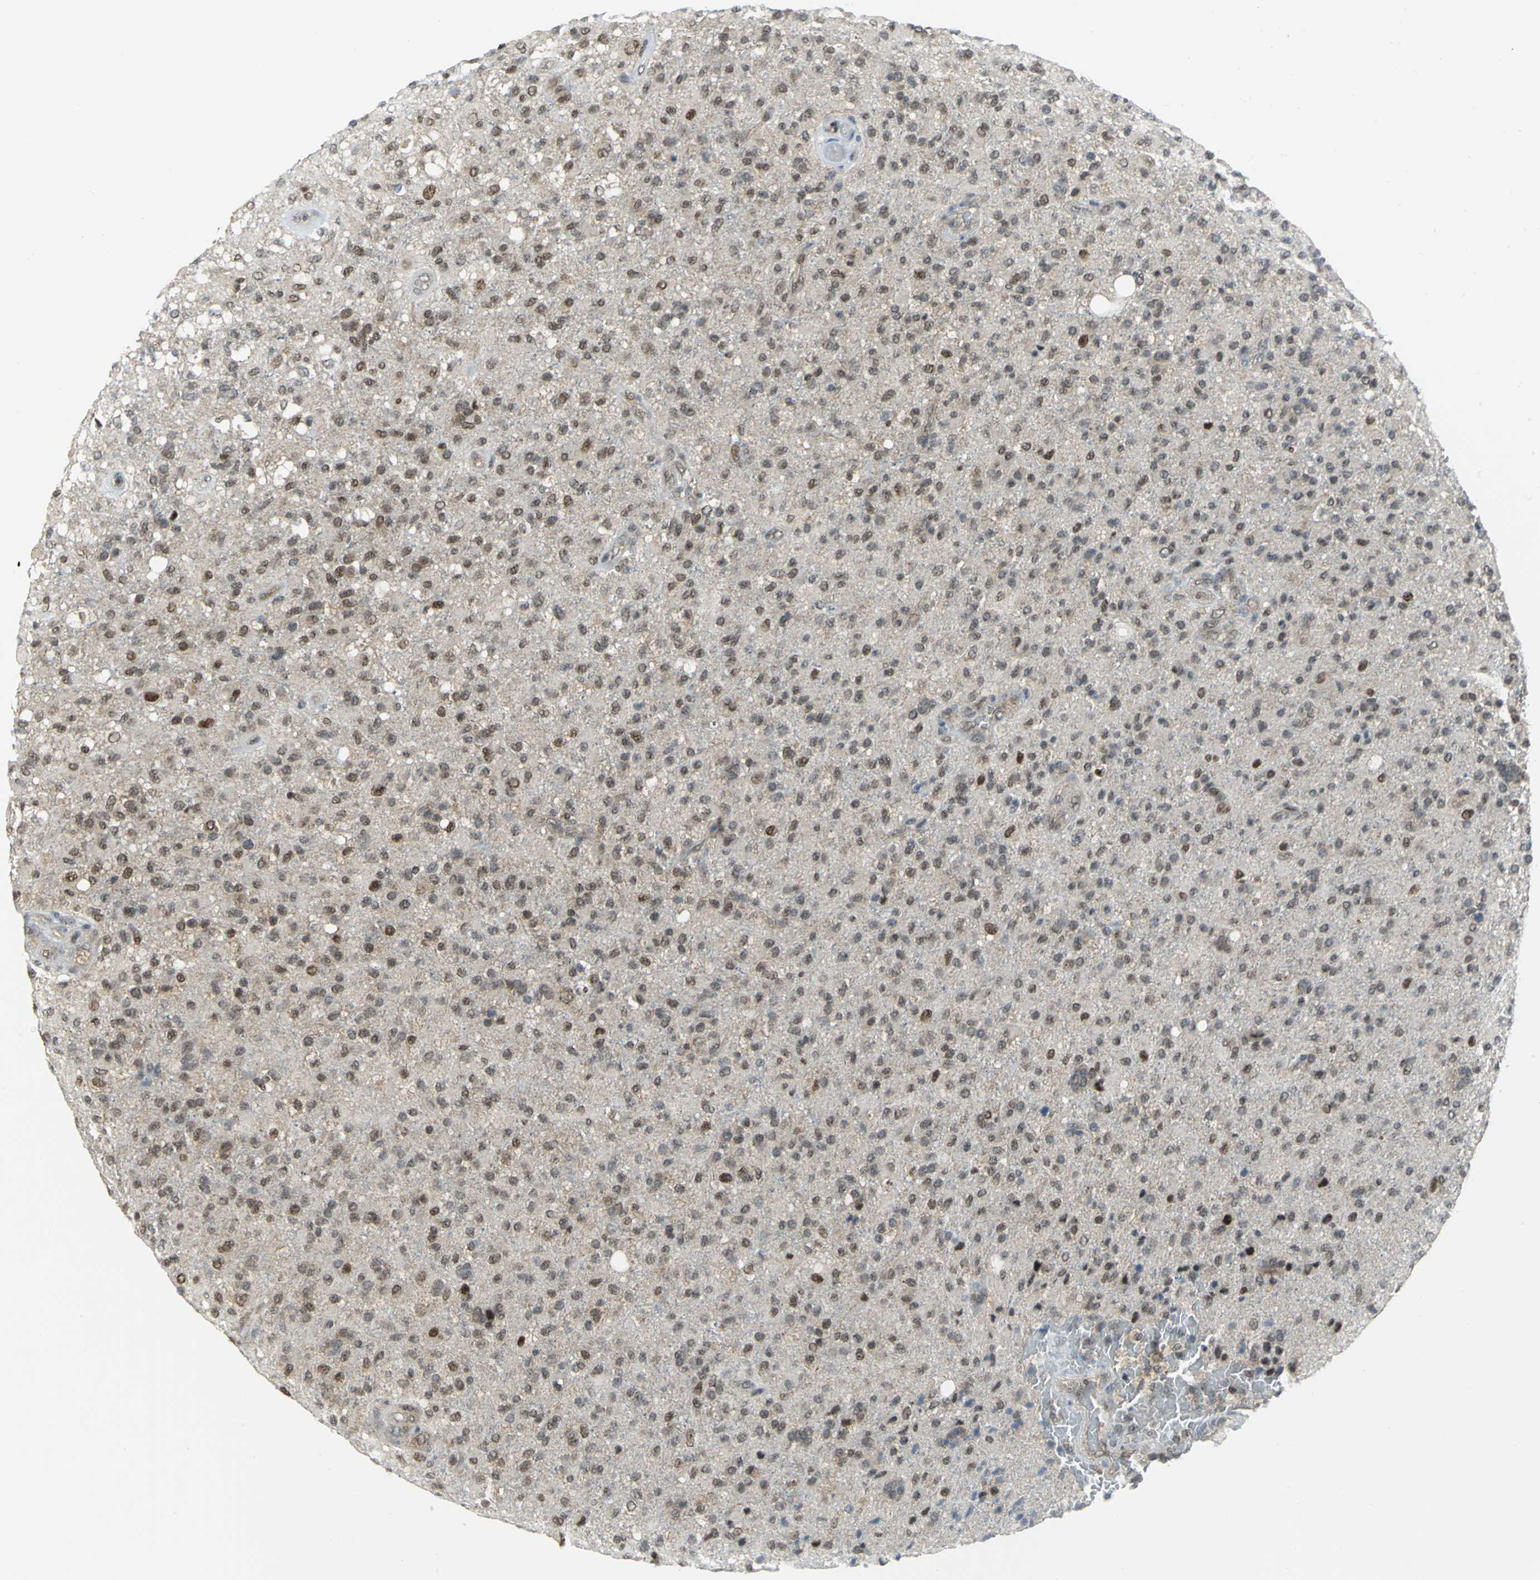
{"staining": {"intensity": "strong", "quantity": "<25%", "location": "nuclear"}, "tissue": "glioma", "cell_type": "Tumor cells", "image_type": "cancer", "snomed": [{"axis": "morphology", "description": "Glioma, malignant, High grade"}, {"axis": "topography", "description": "Brain"}], "caption": "Immunohistochemistry (DAB (3,3'-diaminobenzidine)) staining of glioma reveals strong nuclear protein positivity in about <25% of tumor cells. (brown staining indicates protein expression, while blue staining denotes nuclei).", "gene": "PSMA4", "patient": {"sex": "male", "age": 71}}